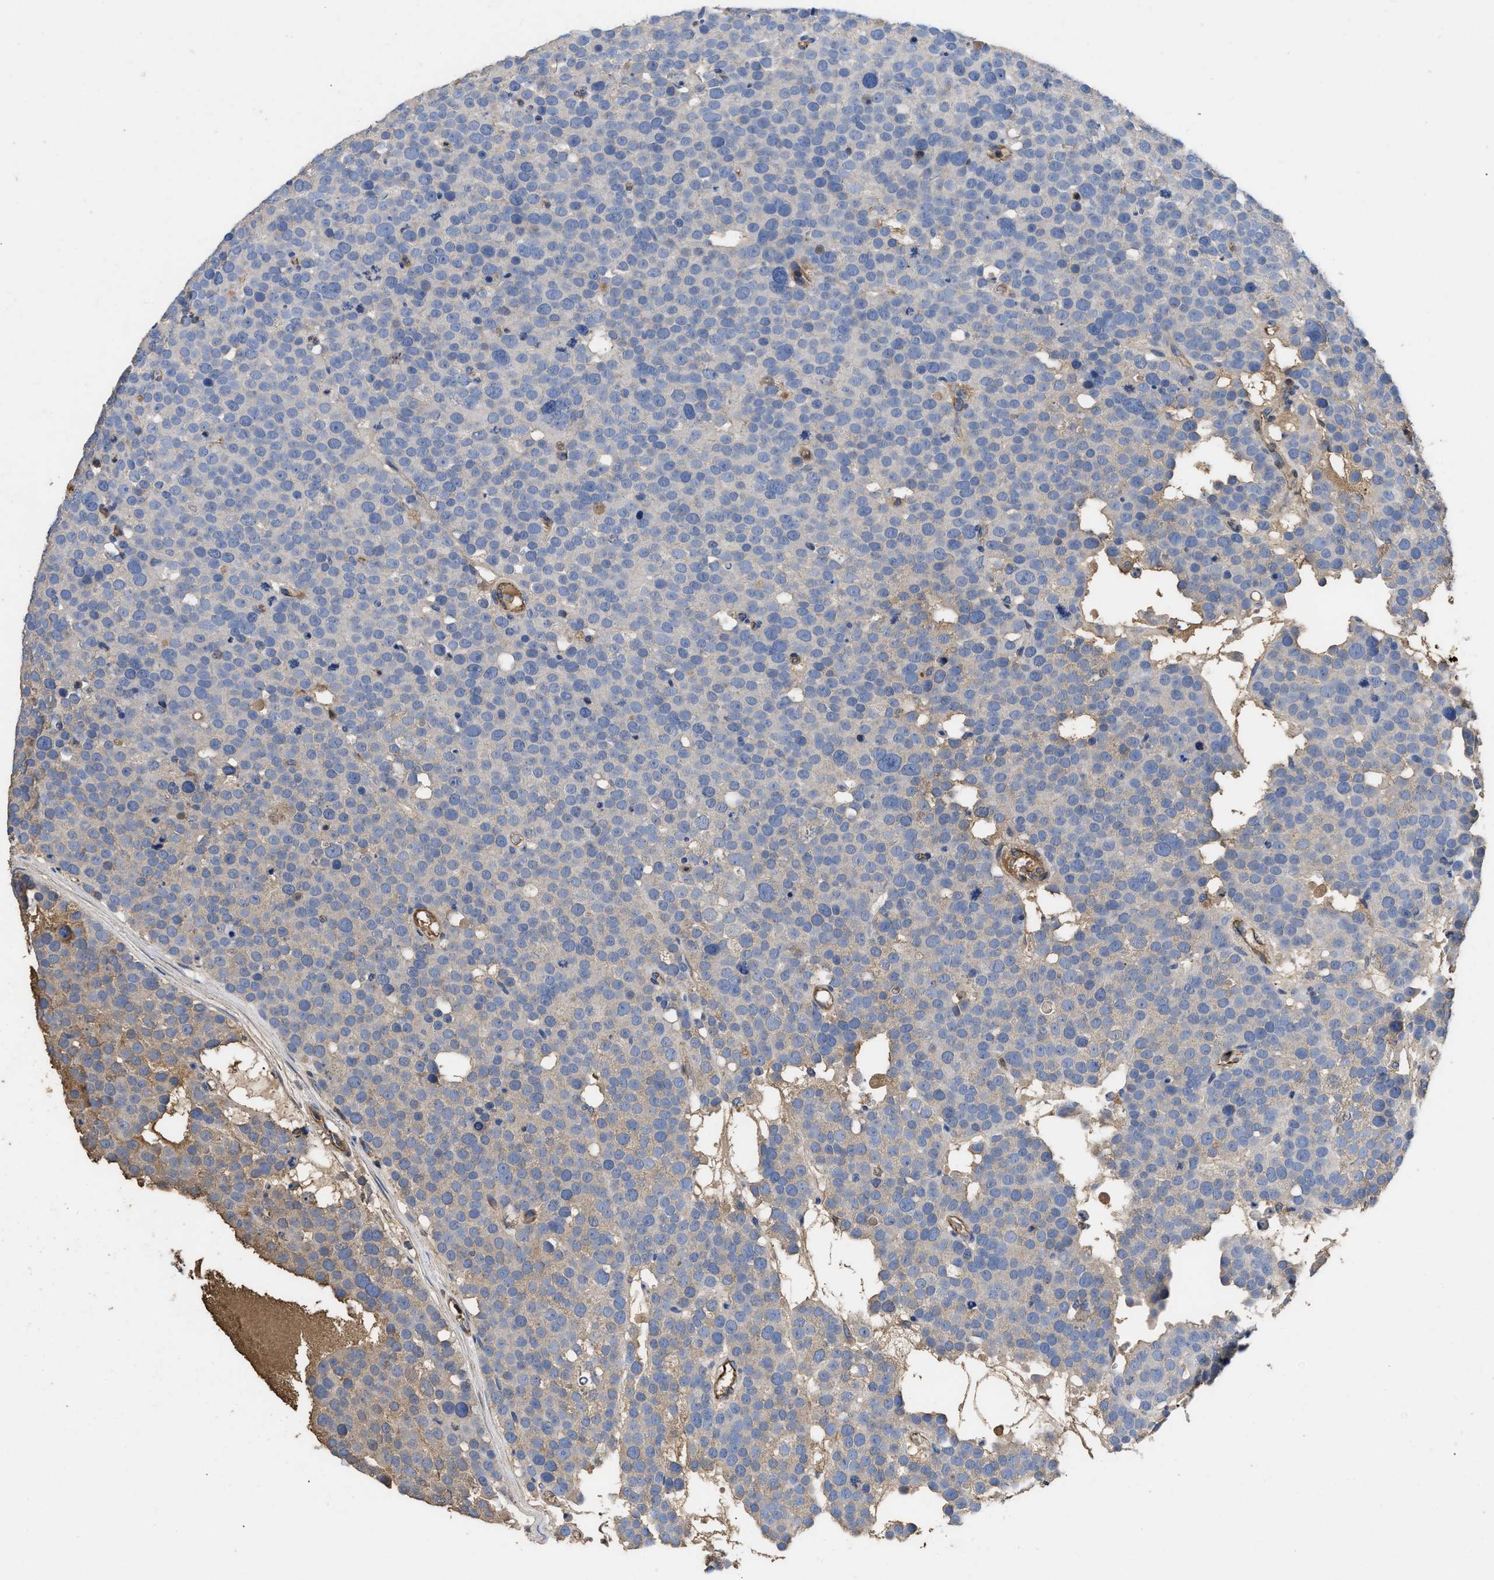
{"staining": {"intensity": "negative", "quantity": "none", "location": "none"}, "tissue": "testis cancer", "cell_type": "Tumor cells", "image_type": "cancer", "snomed": [{"axis": "morphology", "description": "Seminoma, NOS"}, {"axis": "topography", "description": "Testis"}], "caption": "Testis seminoma stained for a protein using IHC exhibits no positivity tumor cells.", "gene": "USP4", "patient": {"sex": "male", "age": 71}}